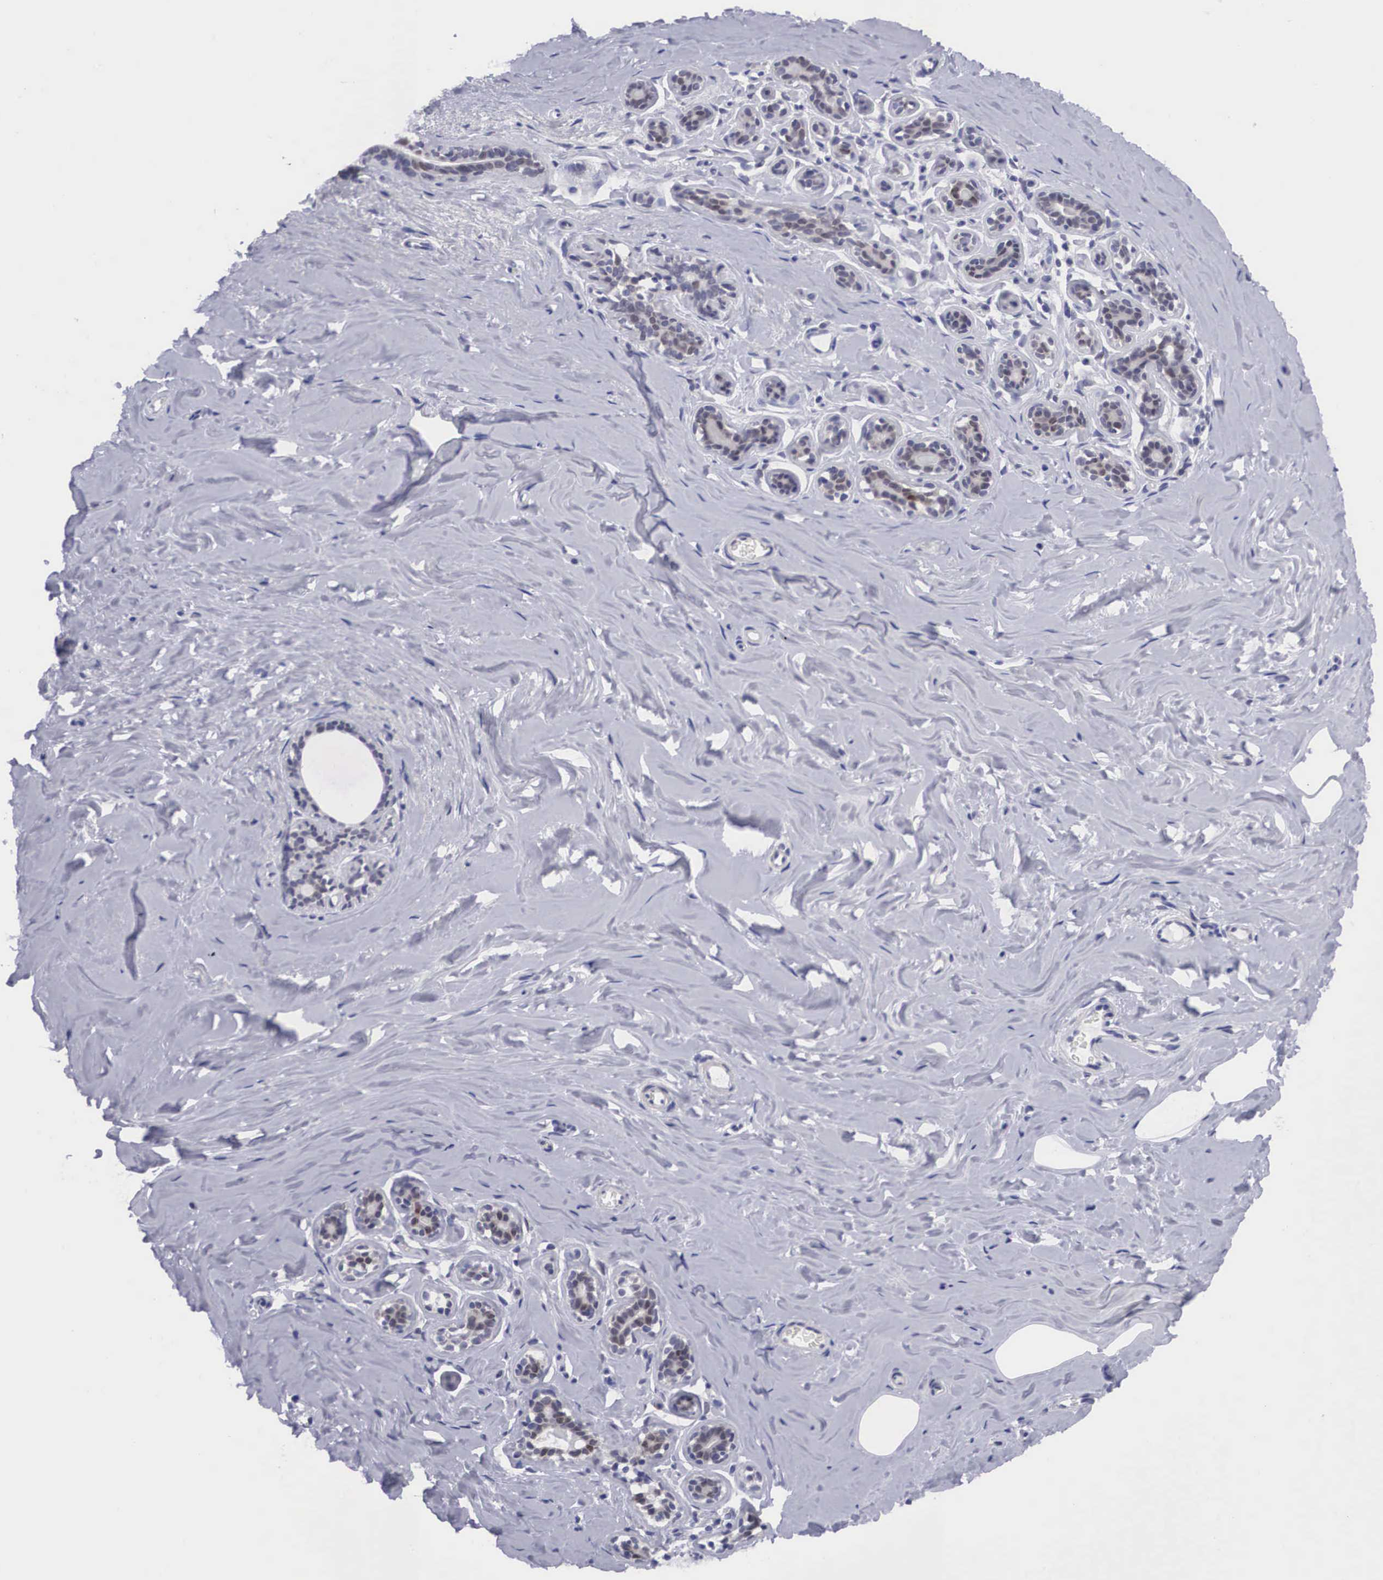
{"staining": {"intensity": "negative", "quantity": "none", "location": "none"}, "tissue": "breast", "cell_type": "Adipocytes", "image_type": "normal", "snomed": [{"axis": "morphology", "description": "Normal tissue, NOS"}, {"axis": "topography", "description": "Breast"}], "caption": "Human breast stained for a protein using immunohistochemistry displays no expression in adipocytes.", "gene": "SOX11", "patient": {"sex": "female", "age": 45}}